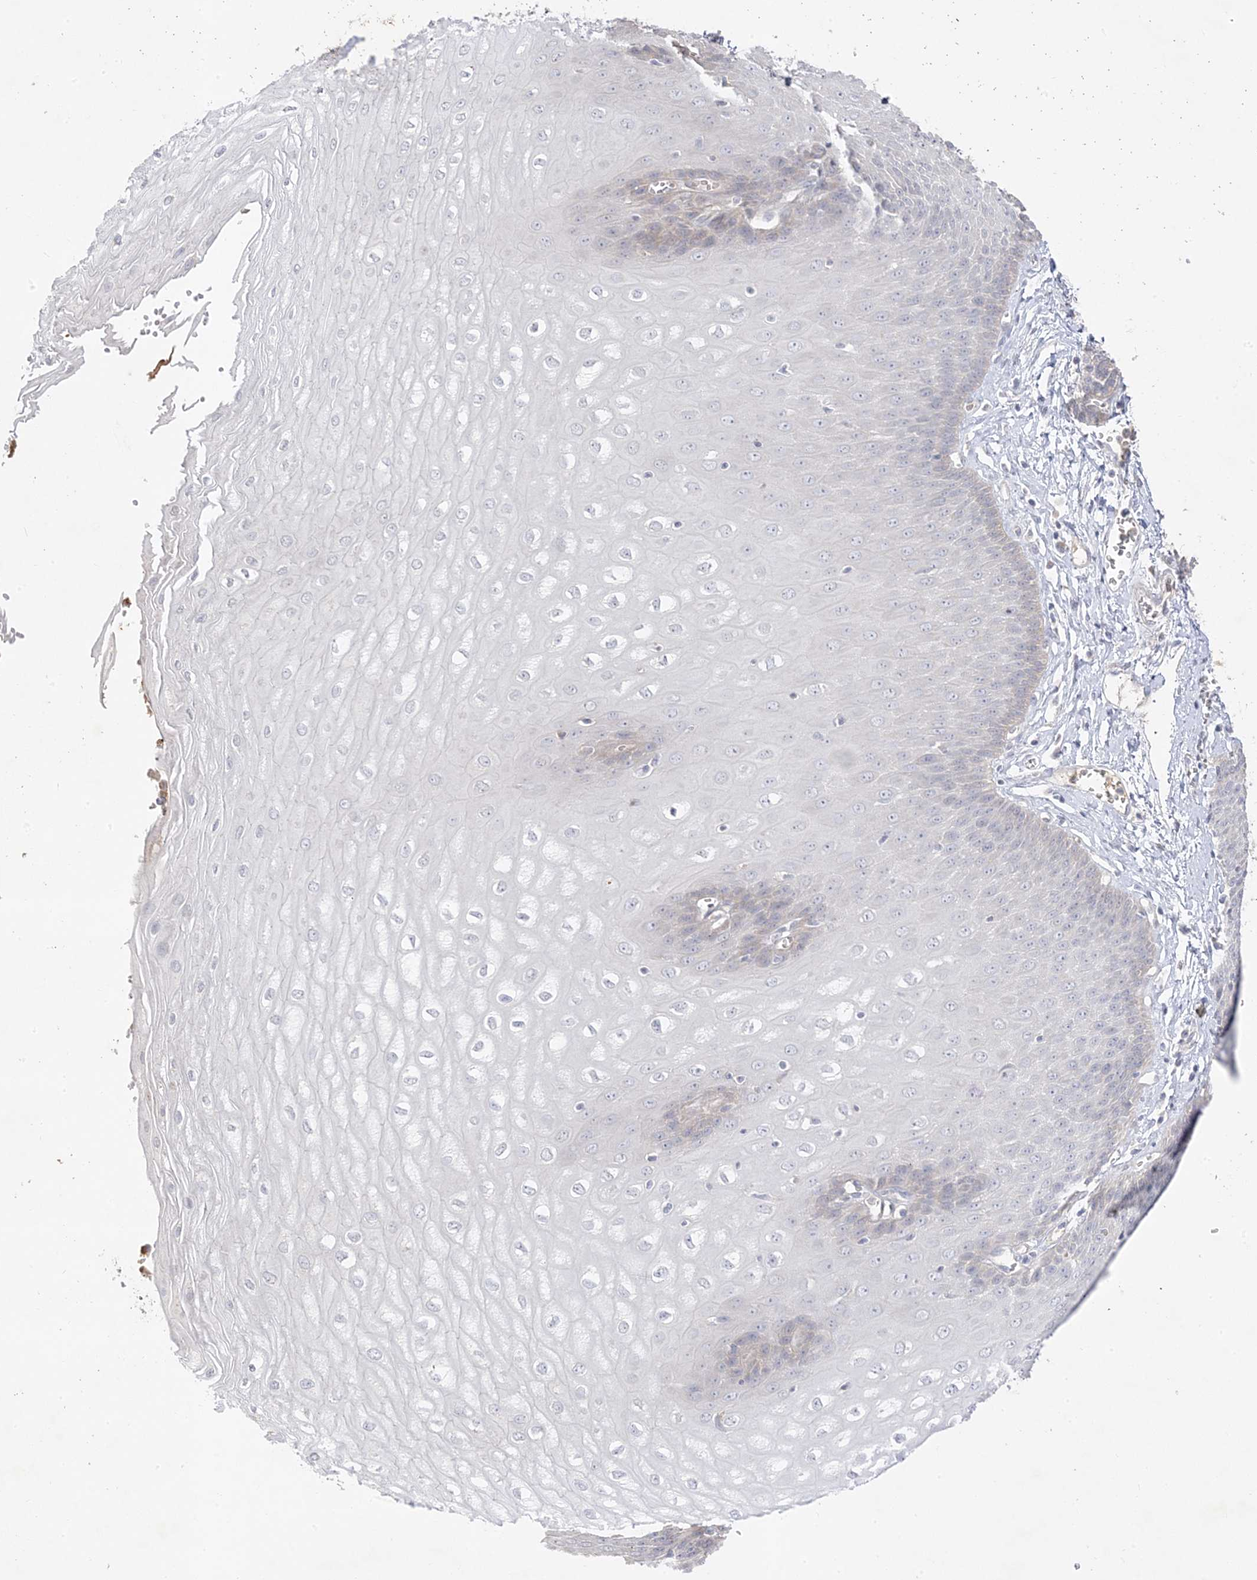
{"staining": {"intensity": "negative", "quantity": "none", "location": "none"}, "tissue": "esophagus", "cell_type": "Squamous epithelial cells", "image_type": "normal", "snomed": [{"axis": "morphology", "description": "Normal tissue, NOS"}, {"axis": "topography", "description": "Esophagus"}], "caption": "IHC of benign human esophagus displays no expression in squamous epithelial cells.", "gene": "TRANK1", "patient": {"sex": "male", "age": 60}}